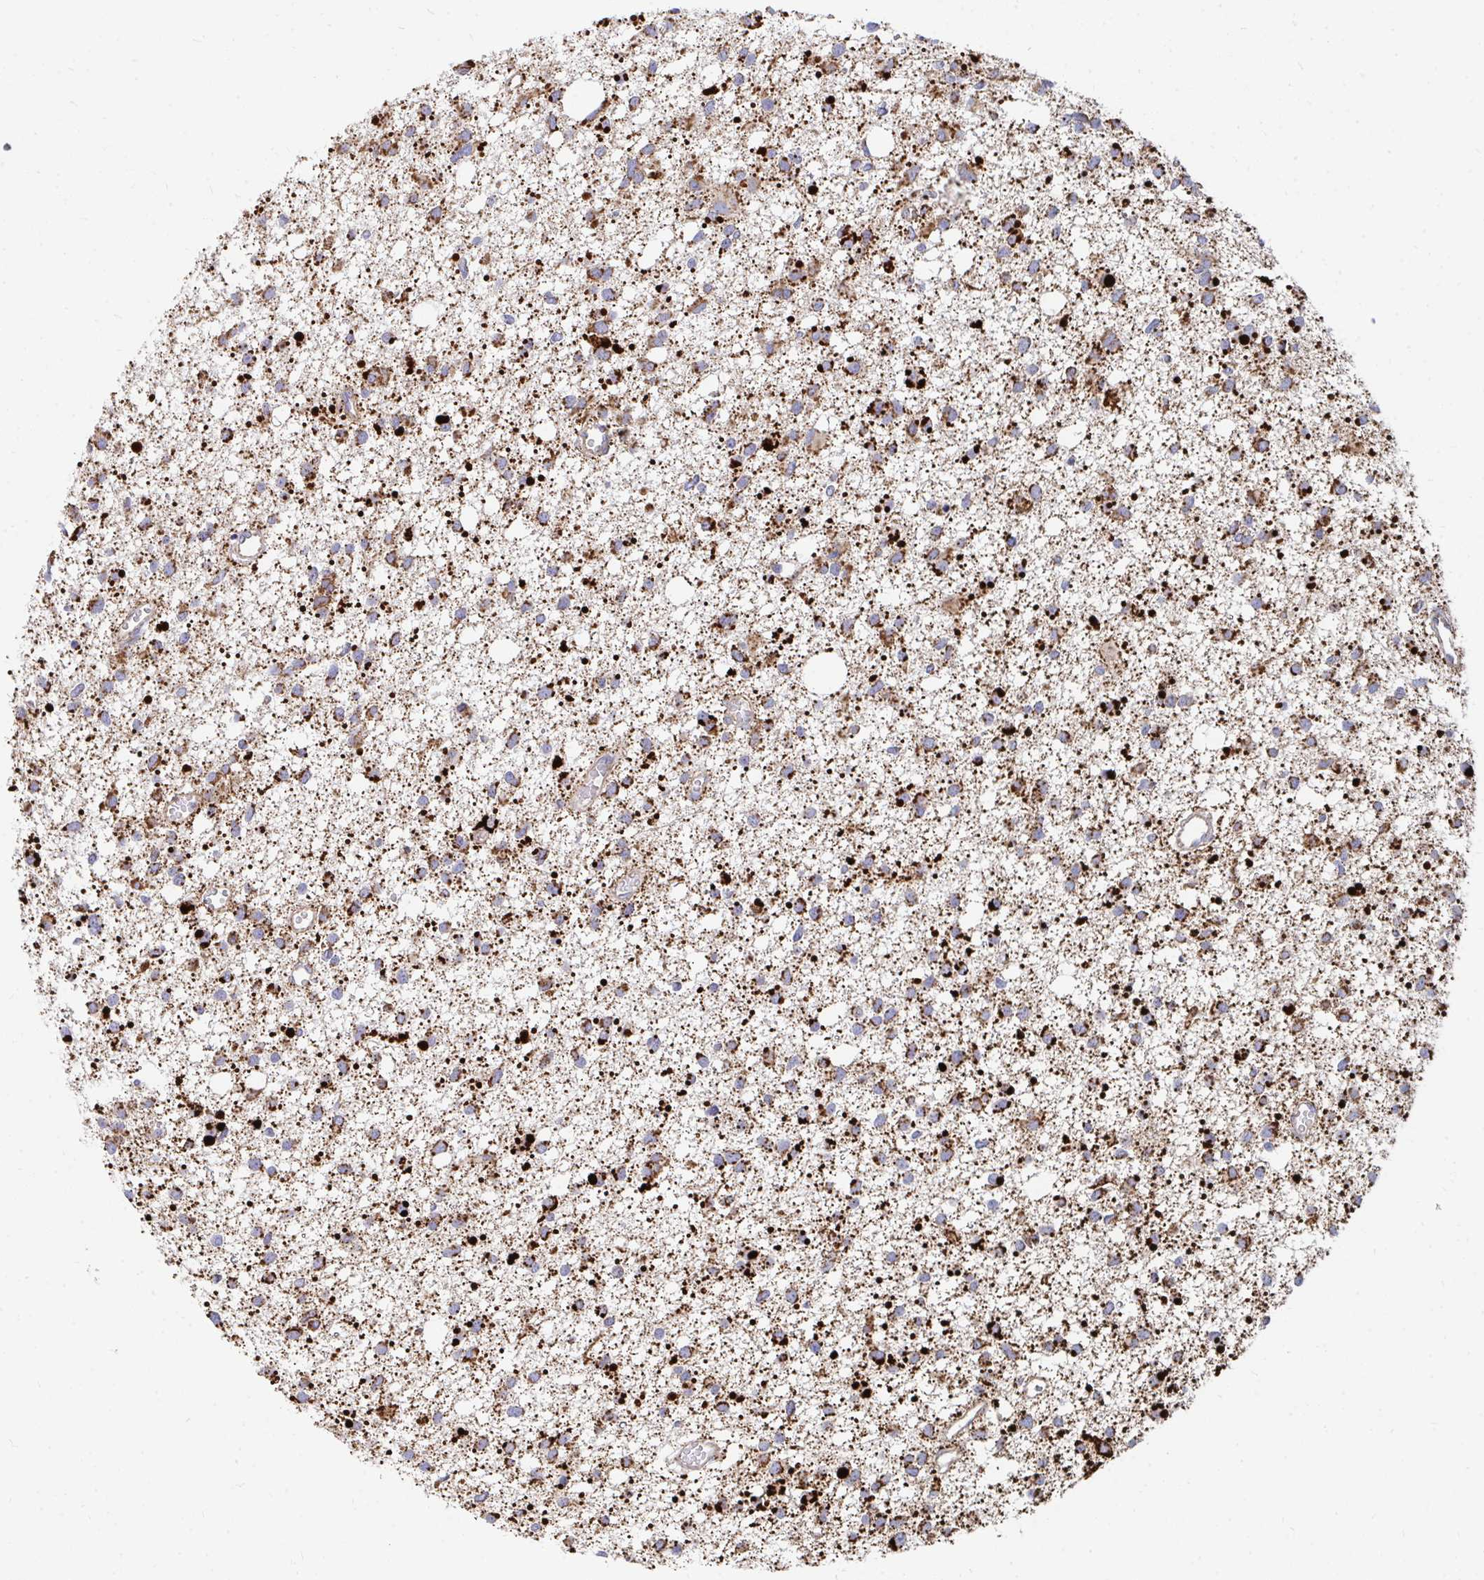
{"staining": {"intensity": "strong", "quantity": "25%-75%", "location": "cytoplasmic/membranous"}, "tissue": "glioma", "cell_type": "Tumor cells", "image_type": "cancer", "snomed": [{"axis": "morphology", "description": "Glioma, malignant, High grade"}, {"axis": "topography", "description": "Brain"}], "caption": "Glioma stained with a protein marker displays strong staining in tumor cells.", "gene": "PC", "patient": {"sex": "male", "age": 23}}